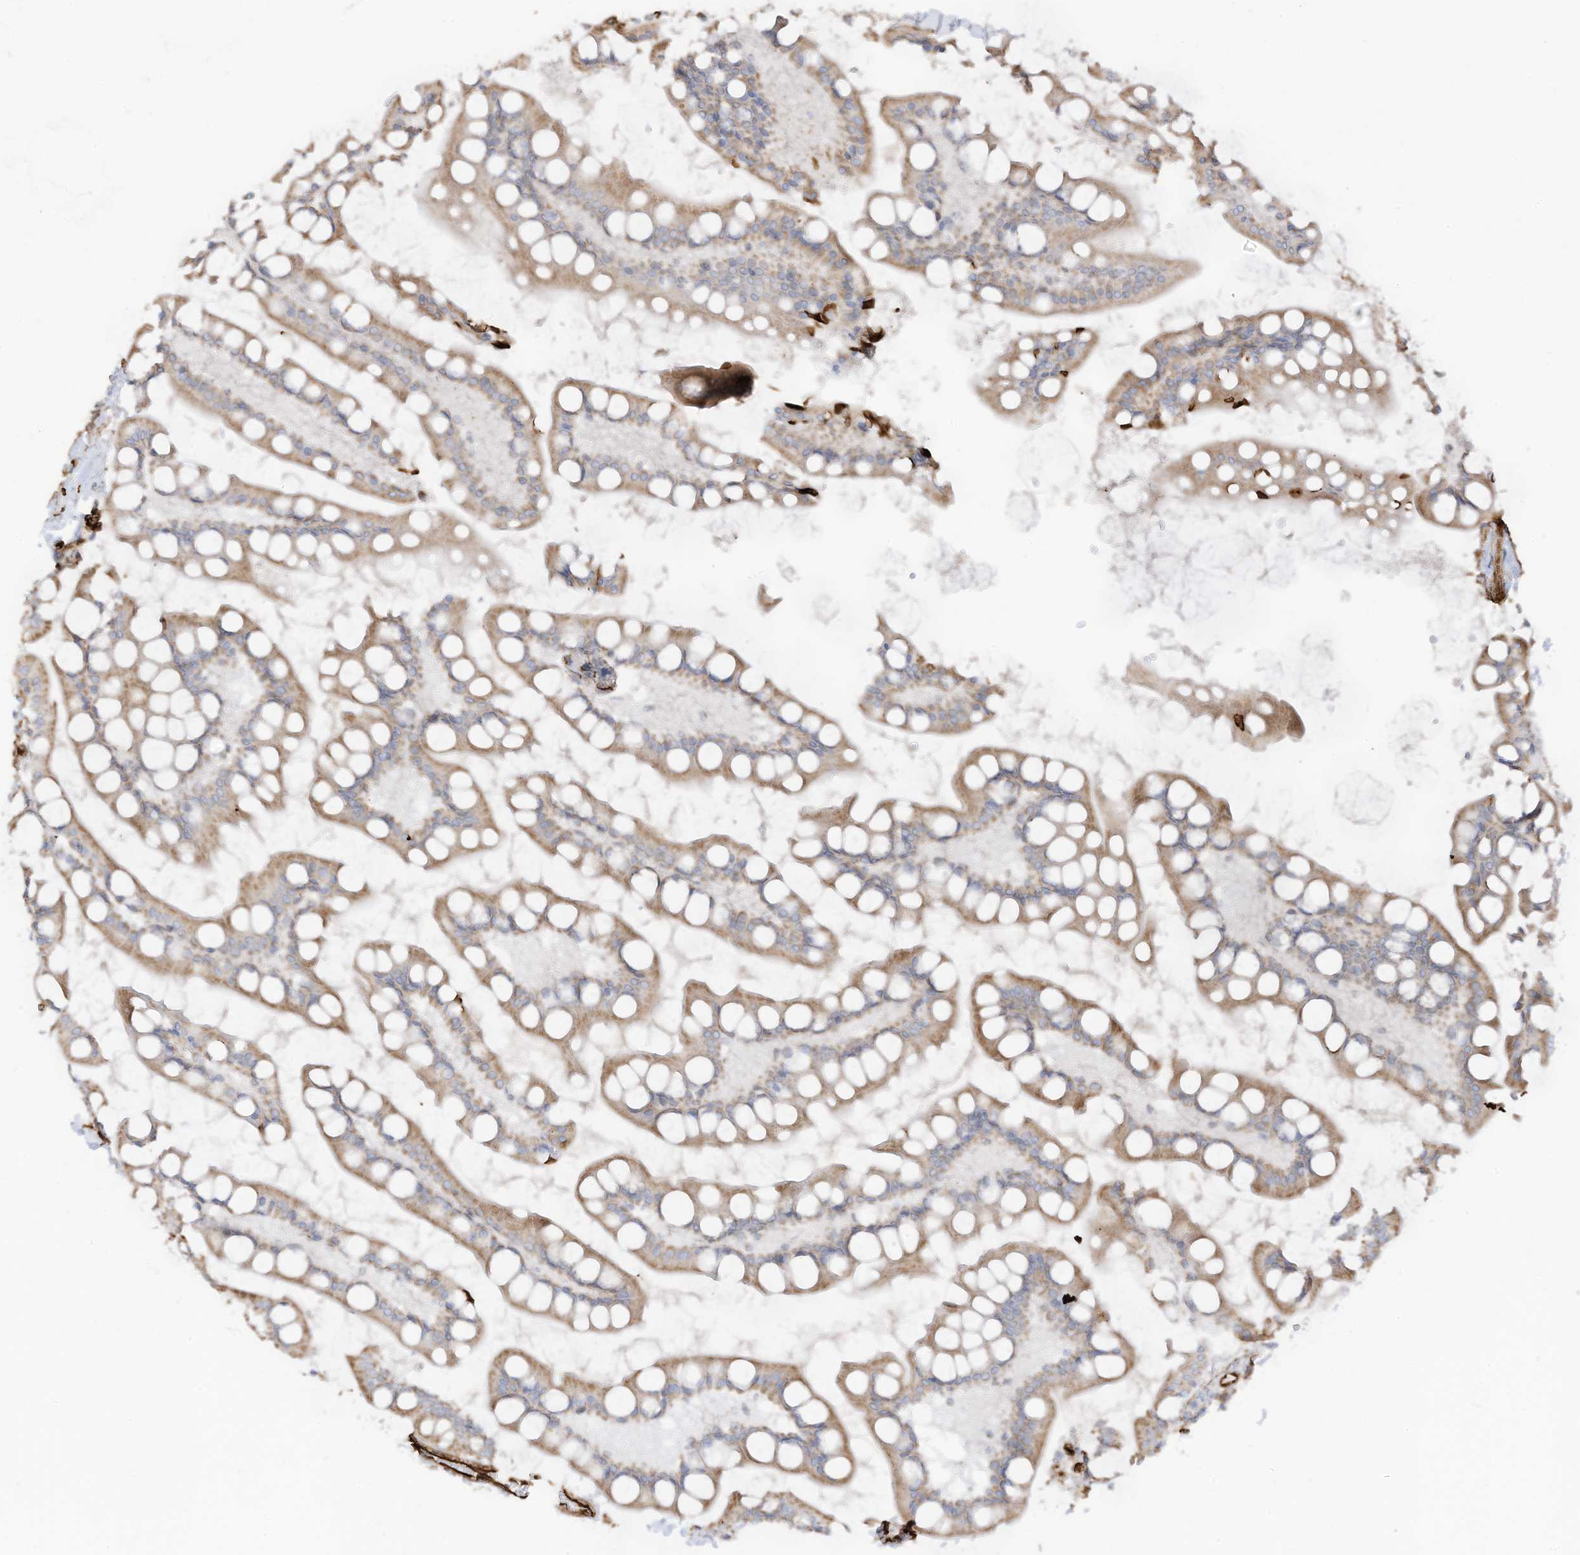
{"staining": {"intensity": "moderate", "quantity": ">75%", "location": "cytoplasmic/membranous"}, "tissue": "small intestine", "cell_type": "Glandular cells", "image_type": "normal", "snomed": [{"axis": "morphology", "description": "Normal tissue, NOS"}, {"axis": "topography", "description": "Small intestine"}], "caption": "A histopathology image of small intestine stained for a protein demonstrates moderate cytoplasmic/membranous brown staining in glandular cells. Using DAB (brown) and hematoxylin (blue) stains, captured at high magnification using brightfield microscopy.", "gene": "ABCB7", "patient": {"sex": "male", "age": 52}}